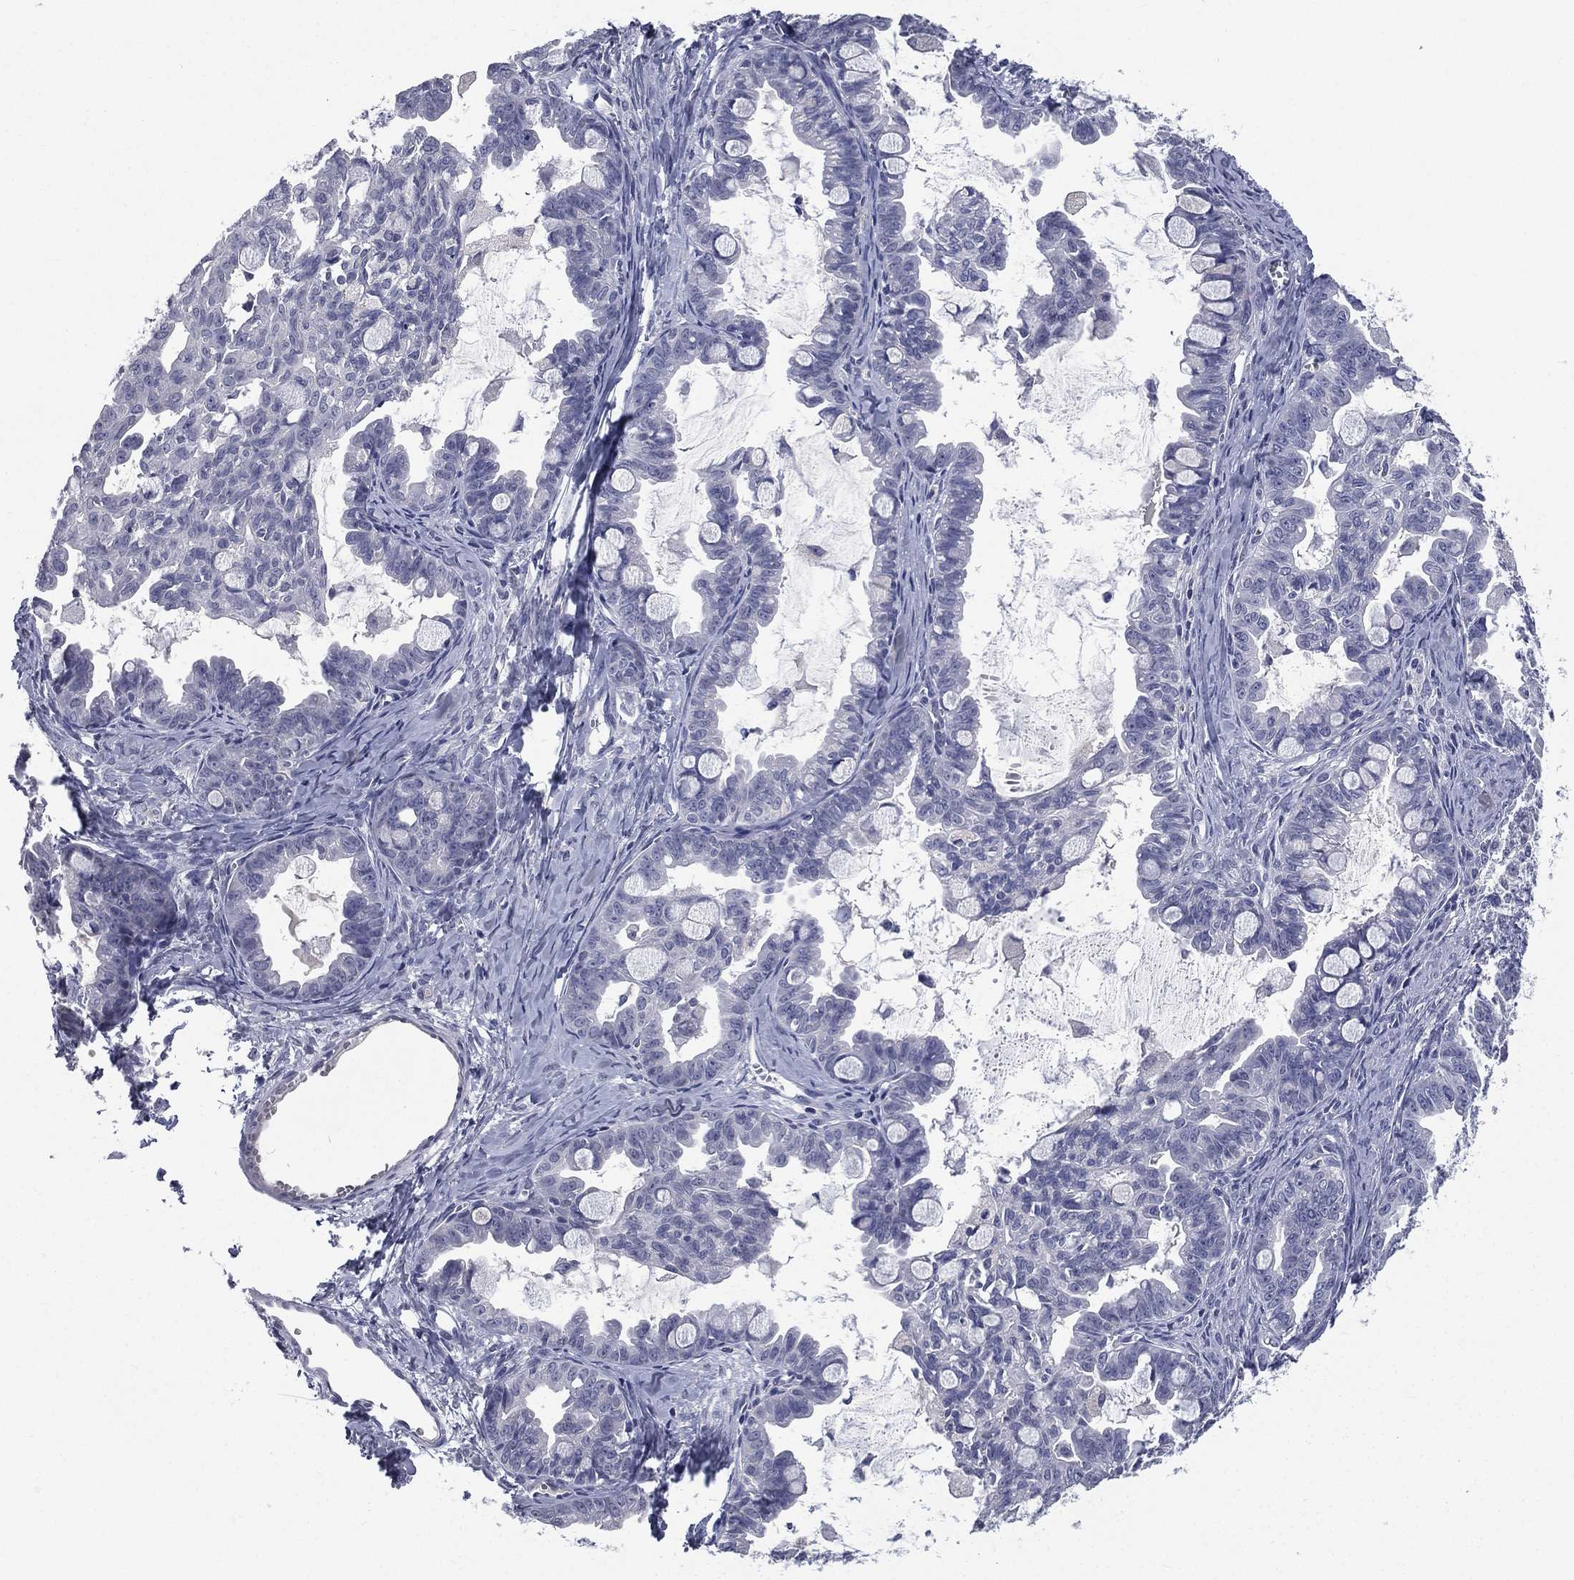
{"staining": {"intensity": "negative", "quantity": "none", "location": "none"}, "tissue": "ovarian cancer", "cell_type": "Tumor cells", "image_type": "cancer", "snomed": [{"axis": "morphology", "description": "Cystadenocarcinoma, mucinous, NOS"}, {"axis": "topography", "description": "Ovary"}], "caption": "This histopathology image is of ovarian mucinous cystadenocarcinoma stained with immunohistochemistry to label a protein in brown with the nuclei are counter-stained blue. There is no staining in tumor cells. (Stains: DAB (3,3'-diaminobenzidine) immunohistochemistry with hematoxylin counter stain, Microscopy: brightfield microscopy at high magnification).", "gene": "IFT27", "patient": {"sex": "female", "age": 63}}